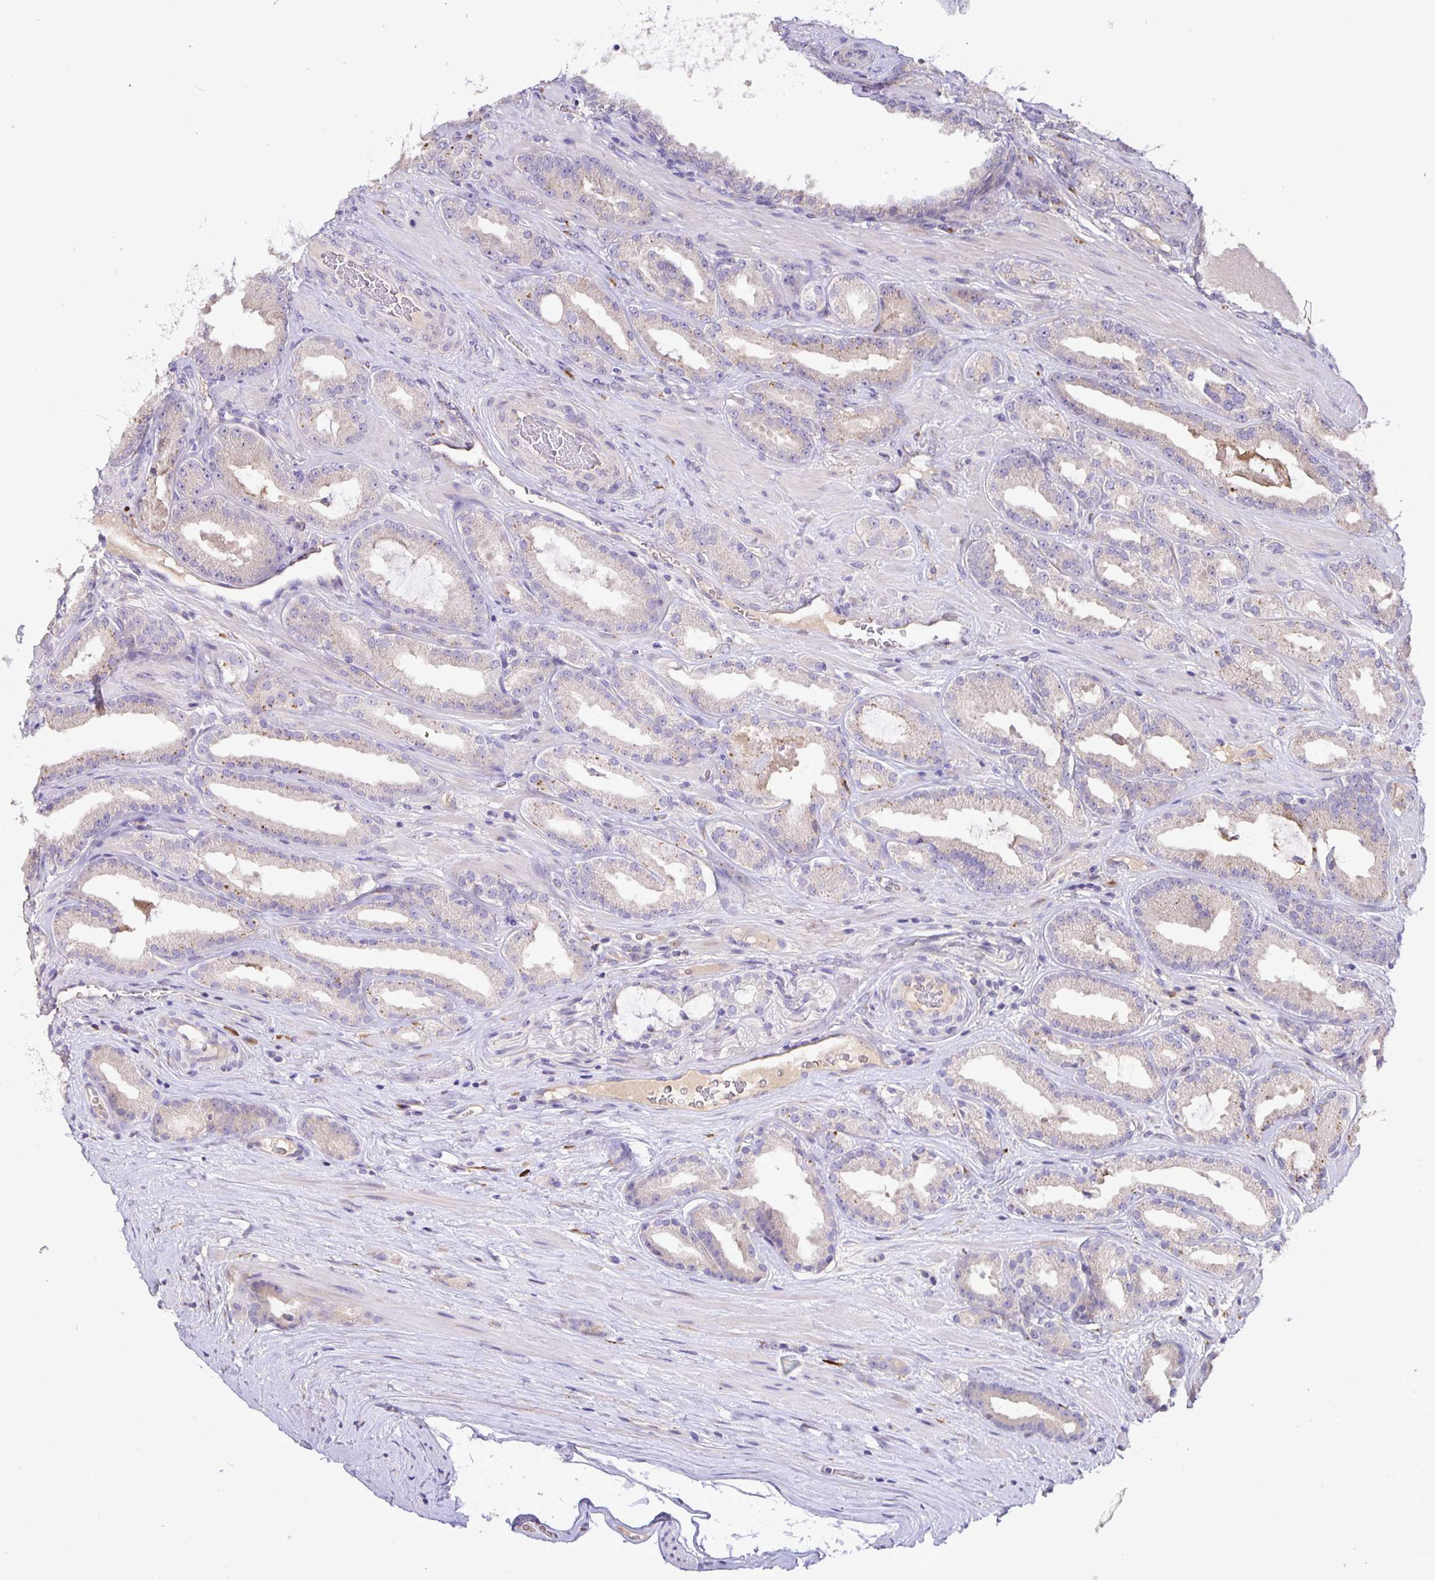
{"staining": {"intensity": "weak", "quantity": "<25%", "location": "cytoplasmic/membranous"}, "tissue": "prostate cancer", "cell_type": "Tumor cells", "image_type": "cancer", "snomed": [{"axis": "morphology", "description": "Adenocarcinoma, Low grade"}, {"axis": "topography", "description": "Prostate"}], "caption": "Immunohistochemistry (IHC) of human prostate cancer (low-grade adenocarcinoma) shows no expression in tumor cells.", "gene": "EML6", "patient": {"sex": "male", "age": 61}}